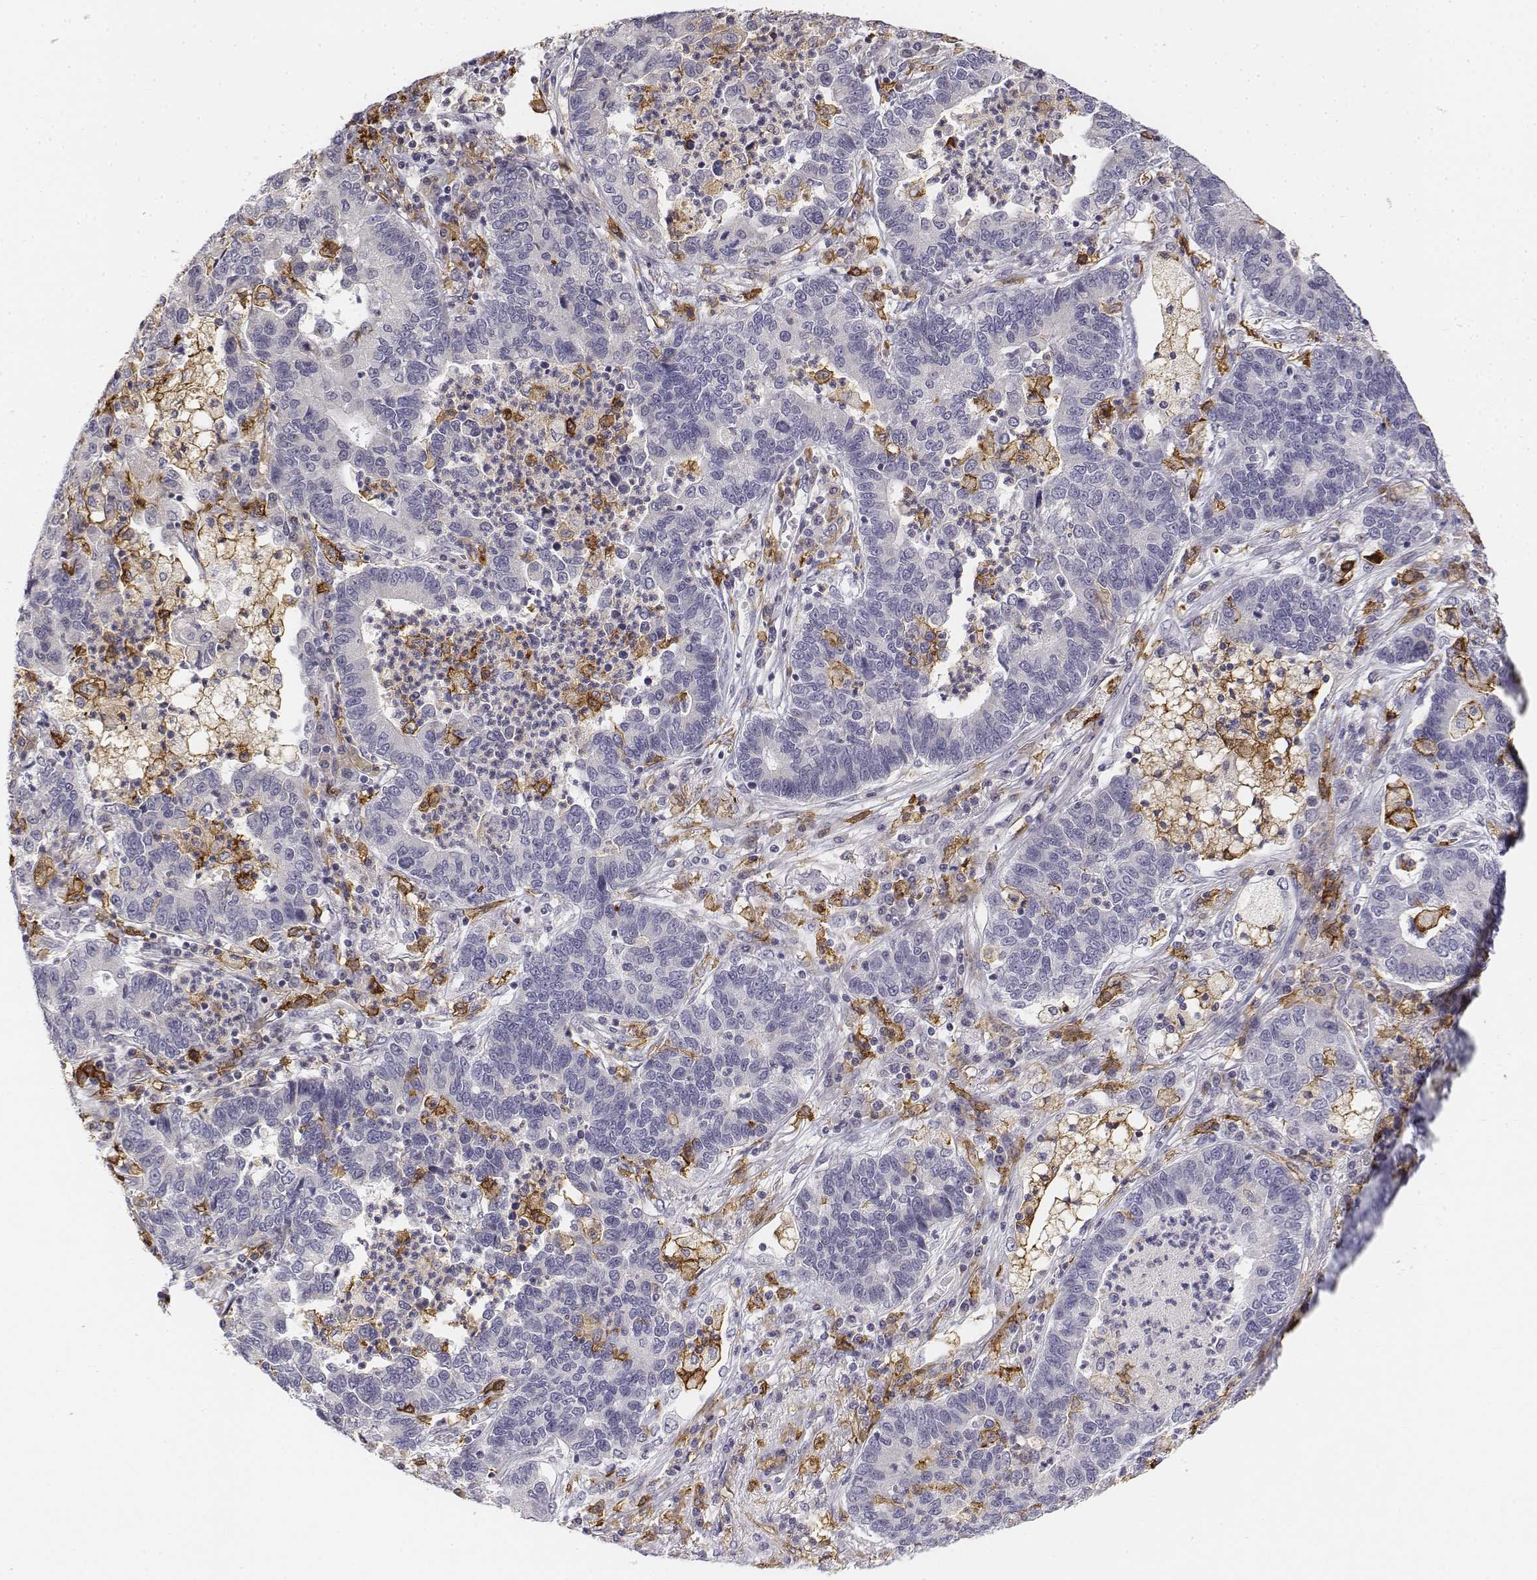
{"staining": {"intensity": "negative", "quantity": "none", "location": "none"}, "tissue": "lung cancer", "cell_type": "Tumor cells", "image_type": "cancer", "snomed": [{"axis": "morphology", "description": "Adenocarcinoma, NOS"}, {"axis": "topography", "description": "Lung"}], "caption": "The image demonstrates no staining of tumor cells in lung cancer (adenocarcinoma).", "gene": "CD14", "patient": {"sex": "female", "age": 57}}